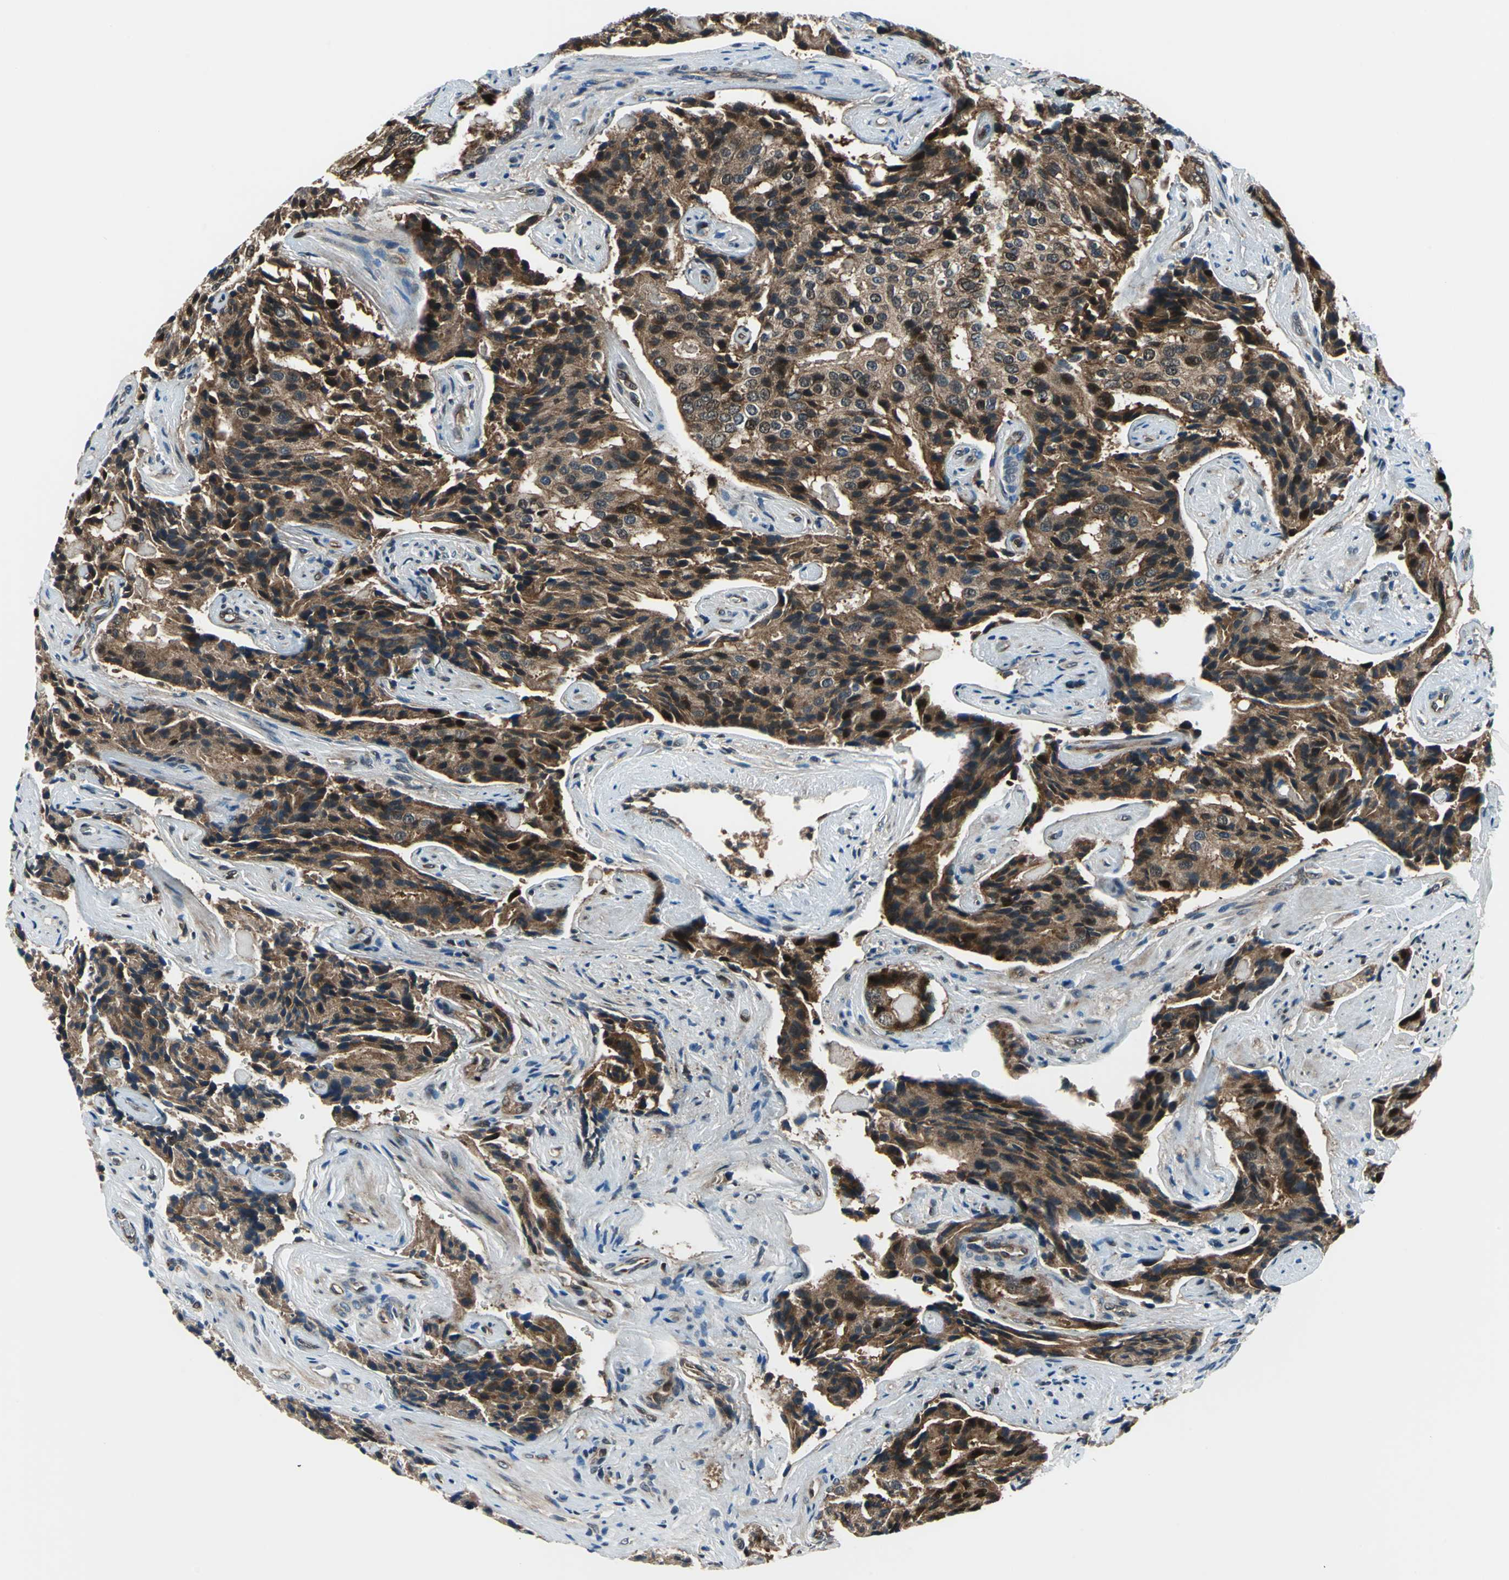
{"staining": {"intensity": "strong", "quantity": ">75%", "location": "cytoplasmic/membranous,nuclear"}, "tissue": "prostate cancer", "cell_type": "Tumor cells", "image_type": "cancer", "snomed": [{"axis": "morphology", "description": "Adenocarcinoma, High grade"}, {"axis": "topography", "description": "Prostate"}], "caption": "Protein analysis of adenocarcinoma (high-grade) (prostate) tissue displays strong cytoplasmic/membranous and nuclear positivity in approximately >75% of tumor cells. The staining was performed using DAB (3,3'-diaminobenzidine) to visualize the protein expression in brown, while the nuclei were stained in blue with hematoxylin (Magnification: 20x).", "gene": "POLR3K", "patient": {"sex": "male", "age": 58}}